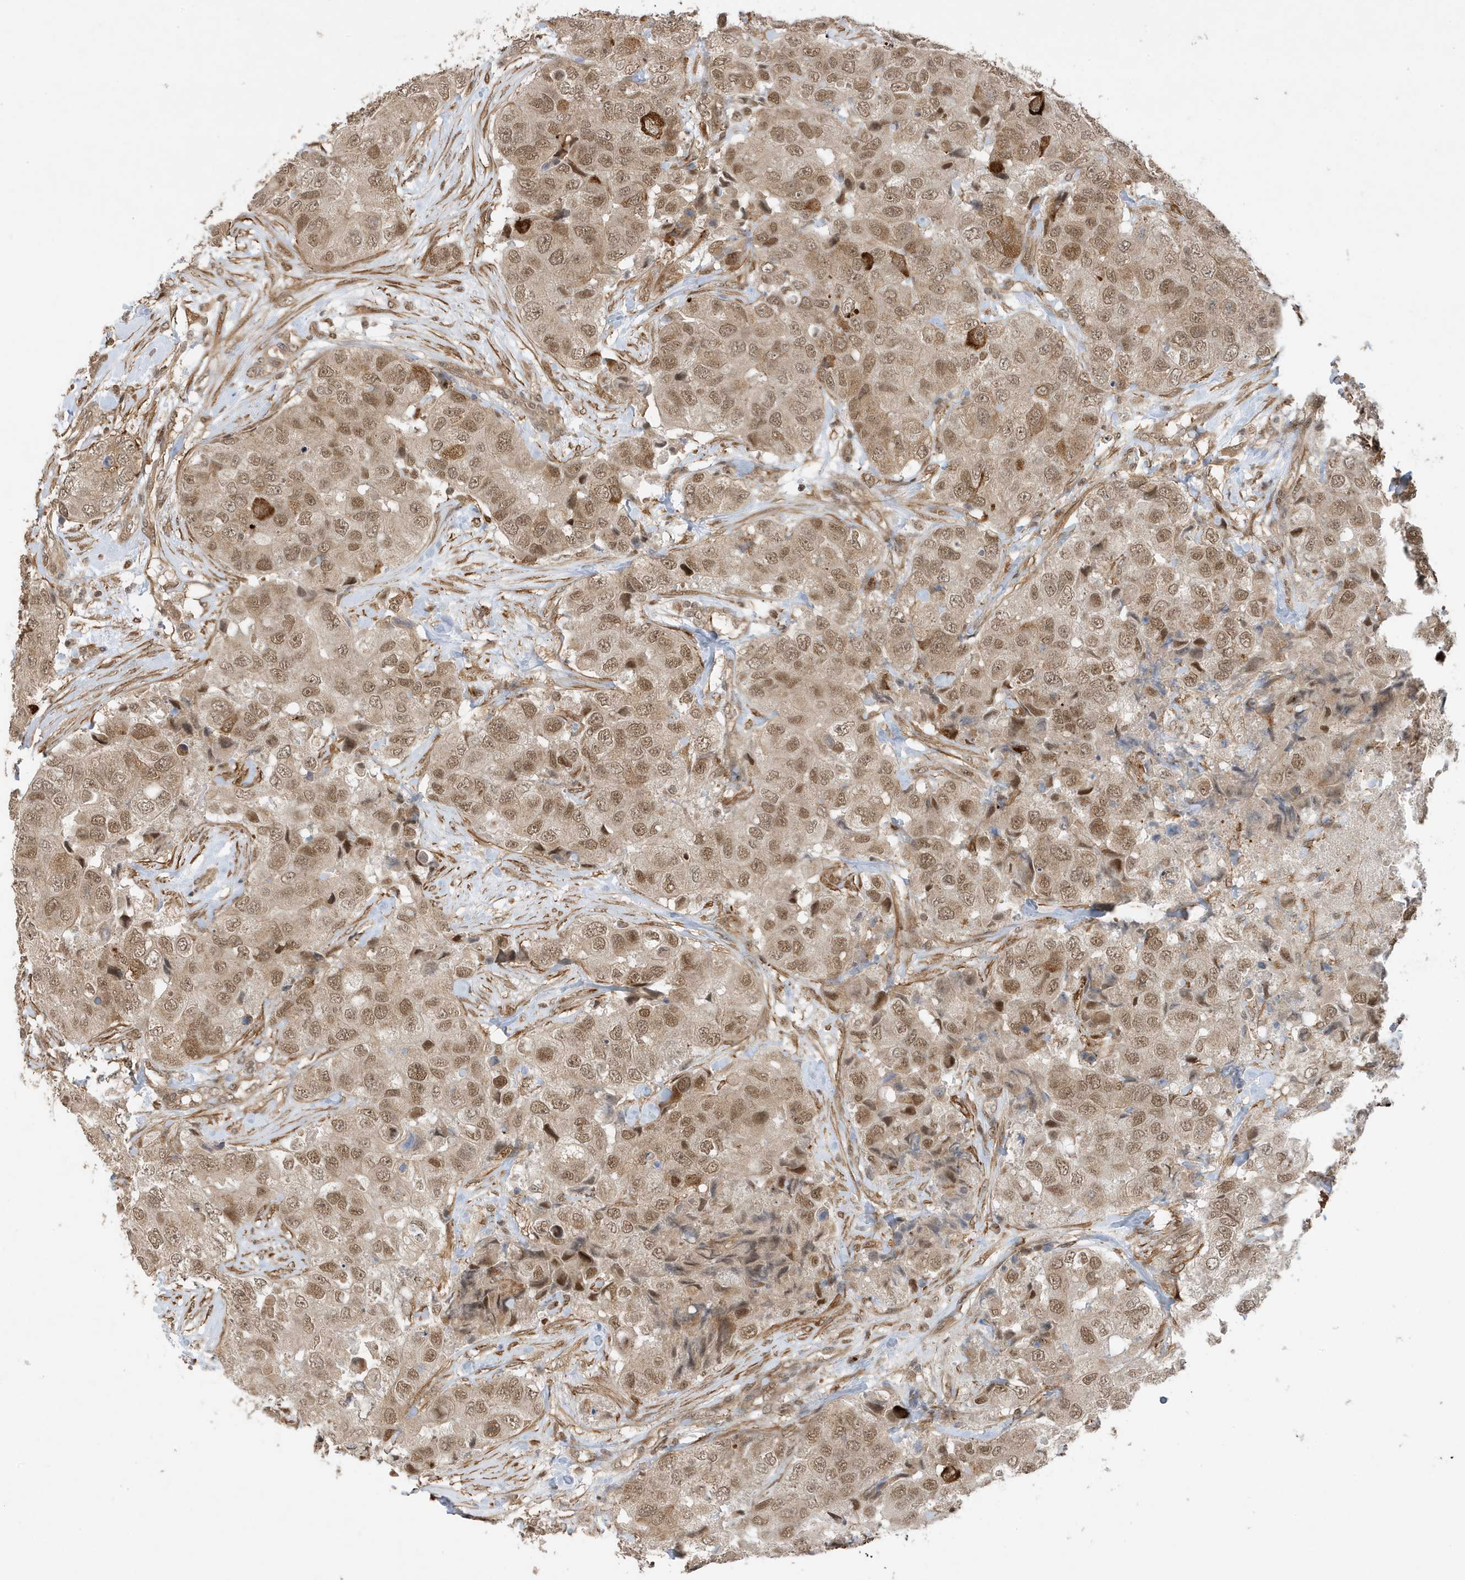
{"staining": {"intensity": "weak", "quantity": ">75%", "location": "cytoplasmic/membranous,nuclear"}, "tissue": "breast cancer", "cell_type": "Tumor cells", "image_type": "cancer", "snomed": [{"axis": "morphology", "description": "Duct carcinoma"}, {"axis": "topography", "description": "Breast"}], "caption": "This photomicrograph reveals immunohistochemistry (IHC) staining of intraductal carcinoma (breast), with low weak cytoplasmic/membranous and nuclear positivity in about >75% of tumor cells.", "gene": "MAST3", "patient": {"sex": "female", "age": 62}}